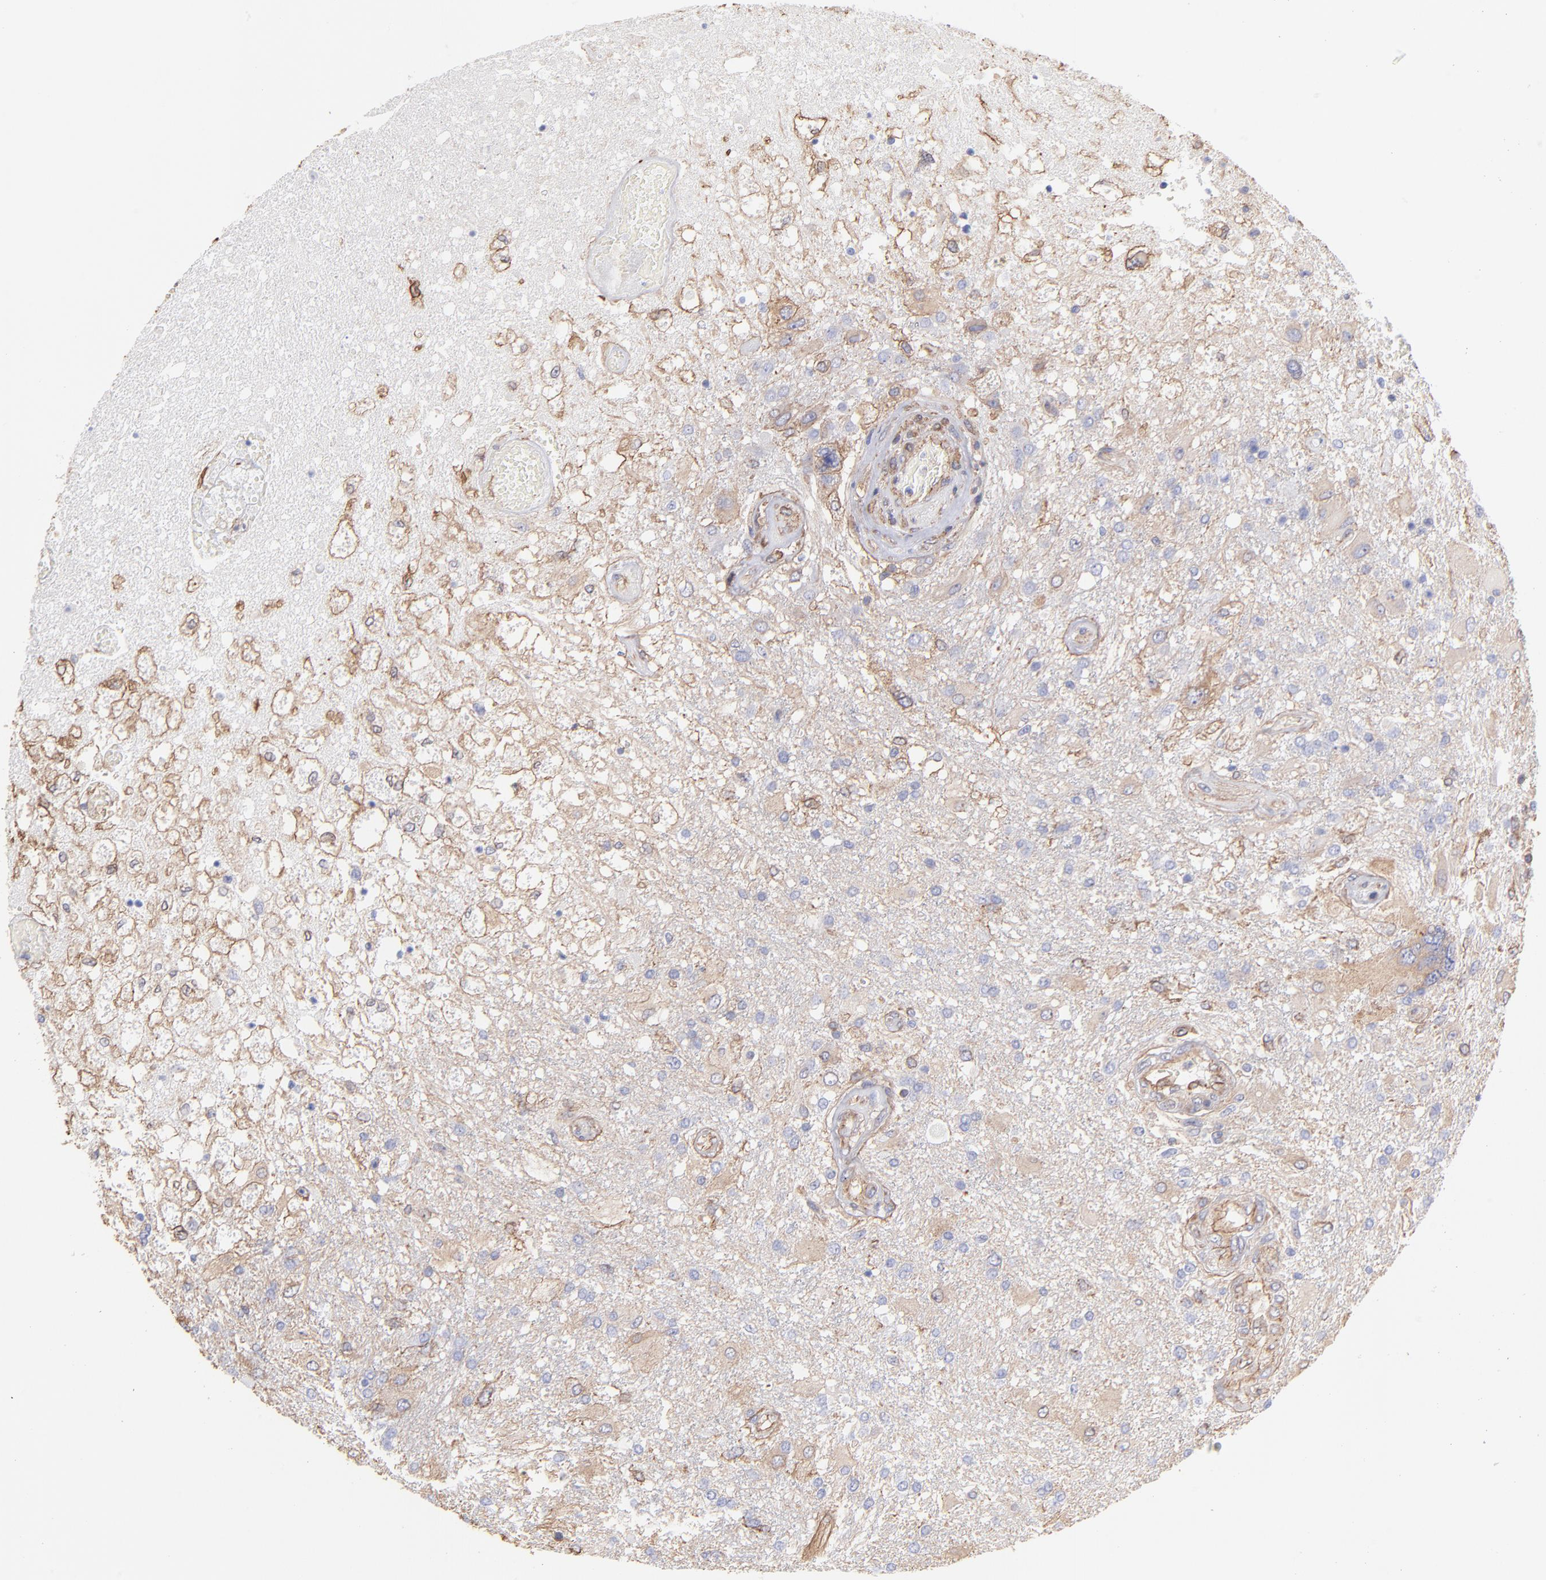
{"staining": {"intensity": "moderate", "quantity": "25%-75%", "location": "cytoplasmic/membranous"}, "tissue": "glioma", "cell_type": "Tumor cells", "image_type": "cancer", "snomed": [{"axis": "morphology", "description": "Glioma, malignant, High grade"}, {"axis": "topography", "description": "Cerebral cortex"}], "caption": "Protein positivity by immunohistochemistry reveals moderate cytoplasmic/membranous staining in about 25%-75% of tumor cells in glioma. The protein is shown in brown color, while the nuclei are stained blue.", "gene": "PLEC", "patient": {"sex": "male", "age": 79}}